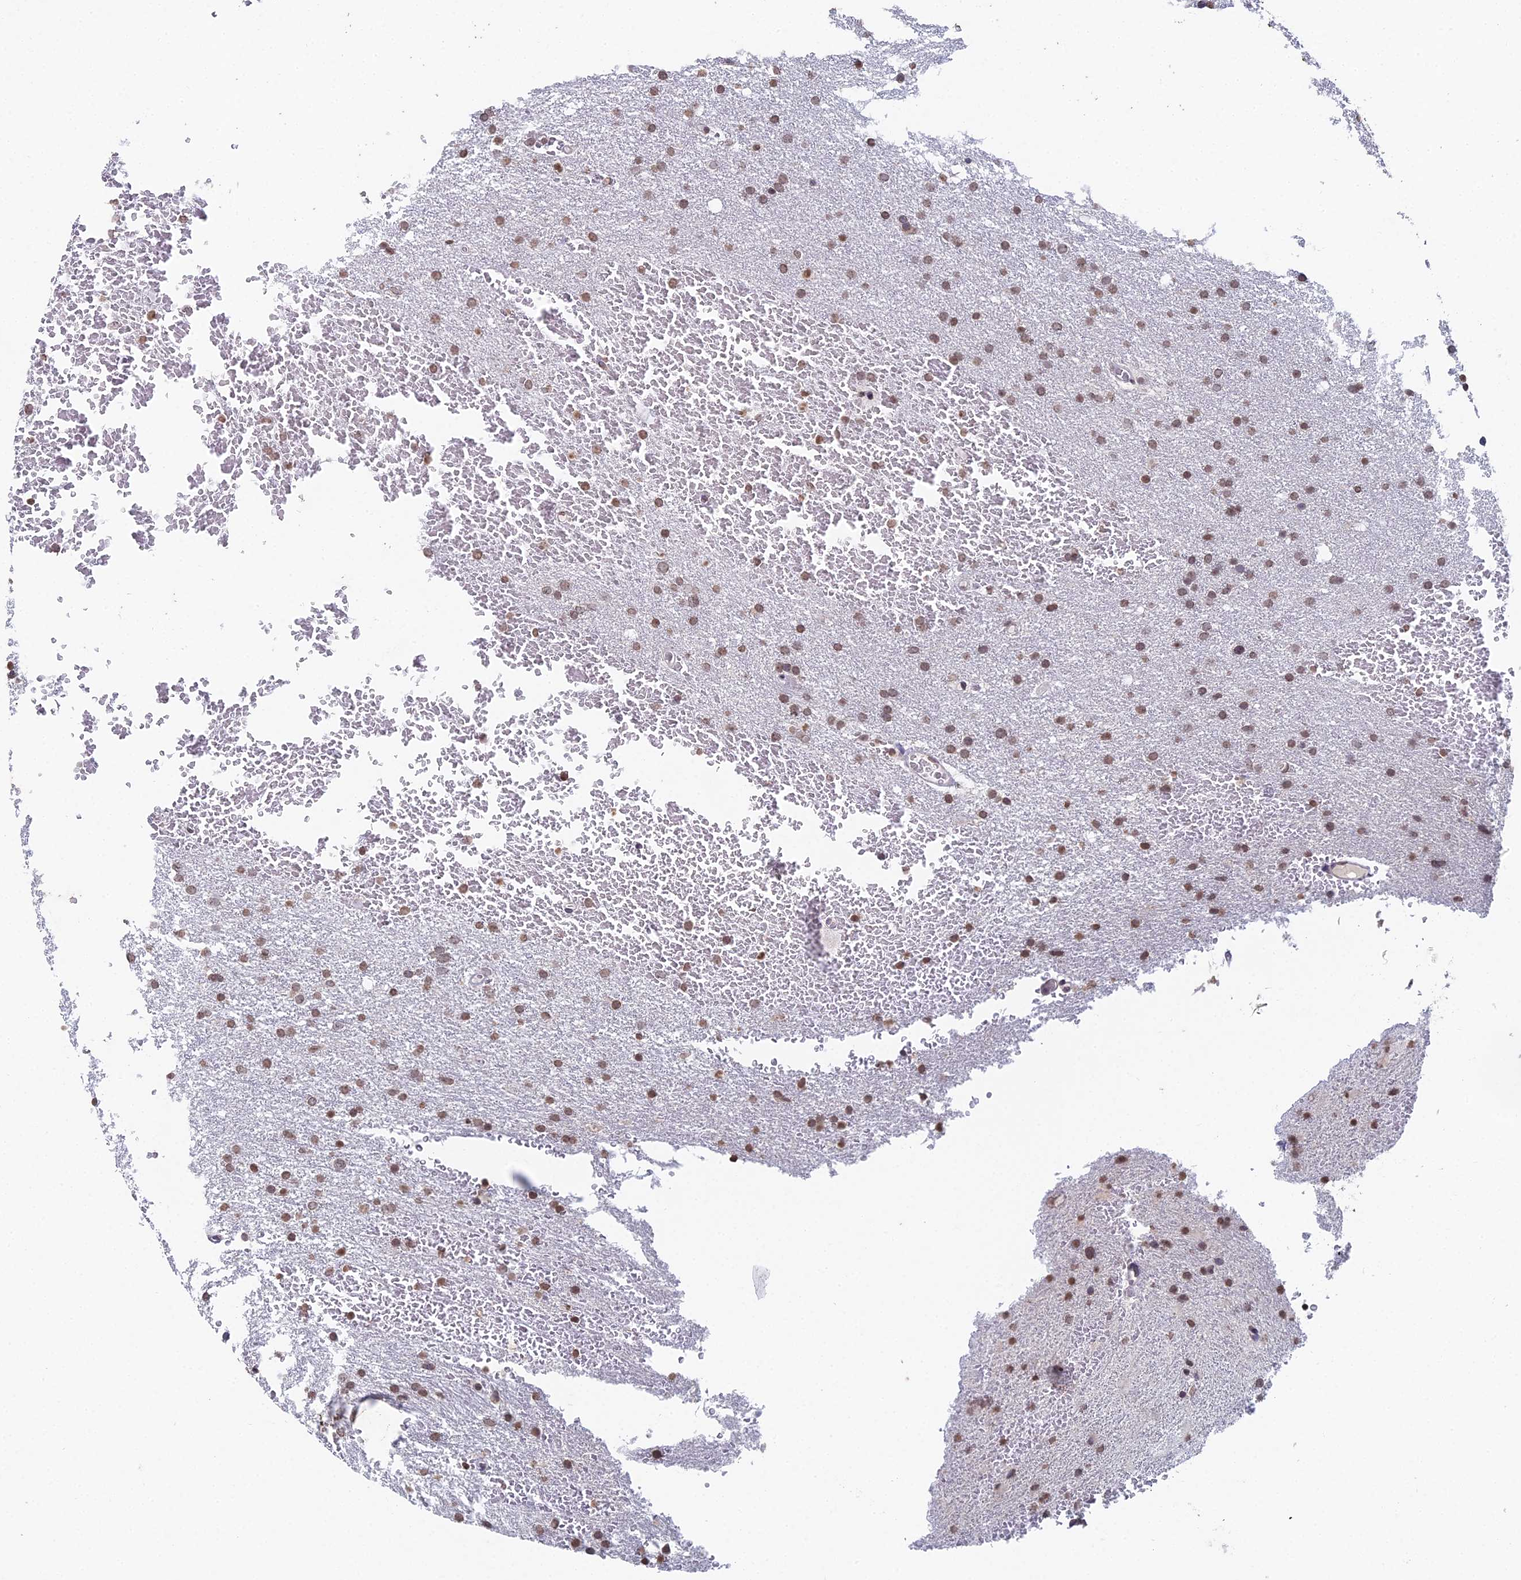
{"staining": {"intensity": "weak", "quantity": ">75%", "location": "nuclear"}, "tissue": "glioma", "cell_type": "Tumor cells", "image_type": "cancer", "snomed": [{"axis": "morphology", "description": "Glioma, malignant, High grade"}, {"axis": "topography", "description": "Cerebral cortex"}], "caption": "The photomicrograph shows immunohistochemical staining of malignant glioma (high-grade). There is weak nuclear positivity is seen in approximately >75% of tumor cells. The staining was performed using DAB, with brown indicating positive protein expression. Nuclei are stained blue with hematoxylin.", "gene": "PRR22", "patient": {"sex": "female", "age": 36}}